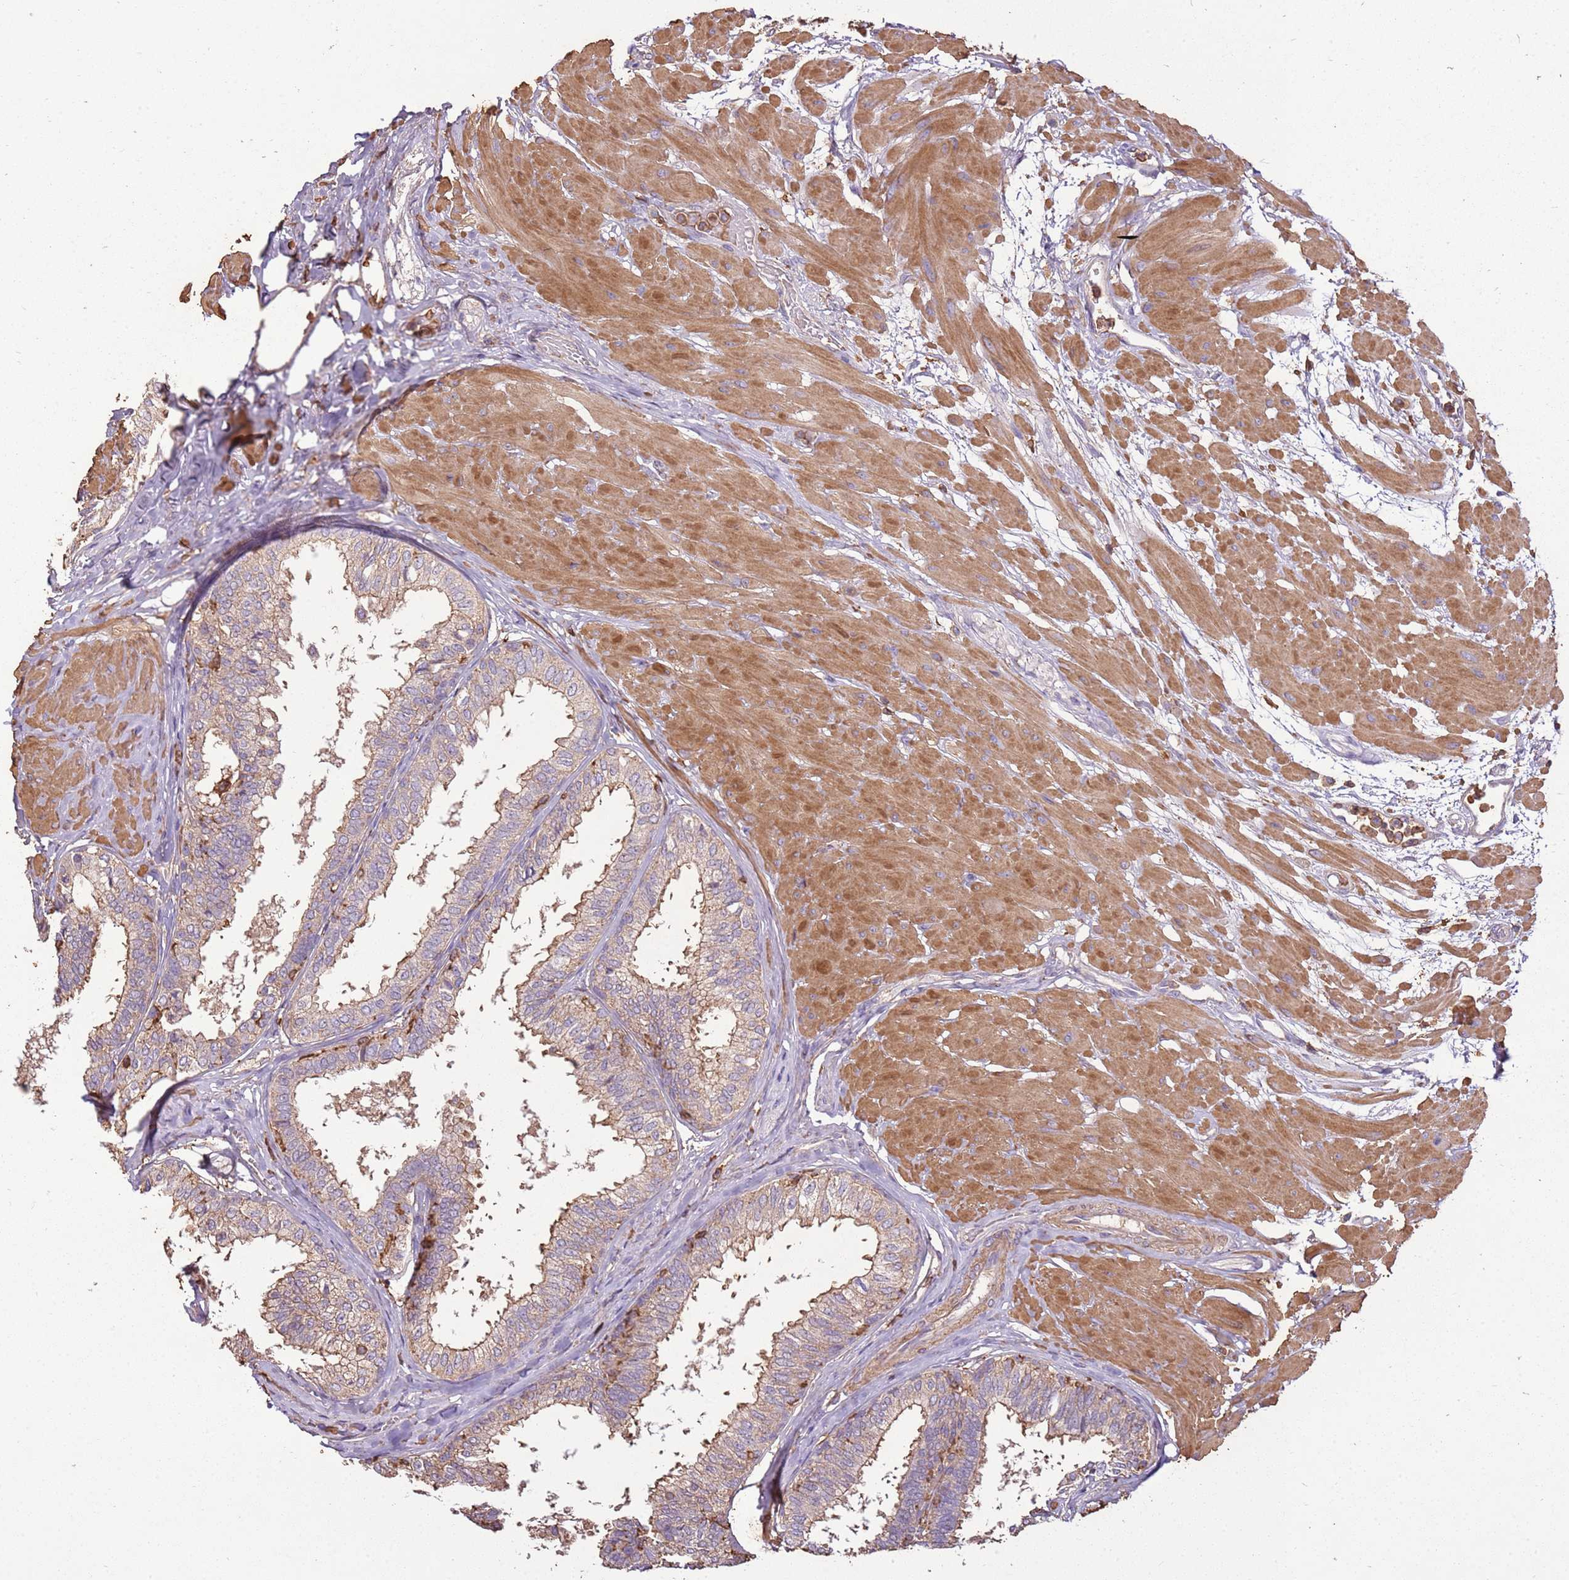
{"staining": {"intensity": "moderate", "quantity": "<25%", "location": "cytoplasmic/membranous"}, "tissue": "prostate", "cell_type": "Glandular cells", "image_type": "normal", "snomed": [{"axis": "morphology", "description": "Normal tissue, NOS"}, {"axis": "topography", "description": "Prostate"}], "caption": "Normal prostate was stained to show a protein in brown. There is low levels of moderate cytoplasmic/membranous staining in about <25% of glandular cells.", "gene": "ARL10", "patient": {"sex": "male", "age": 48}}